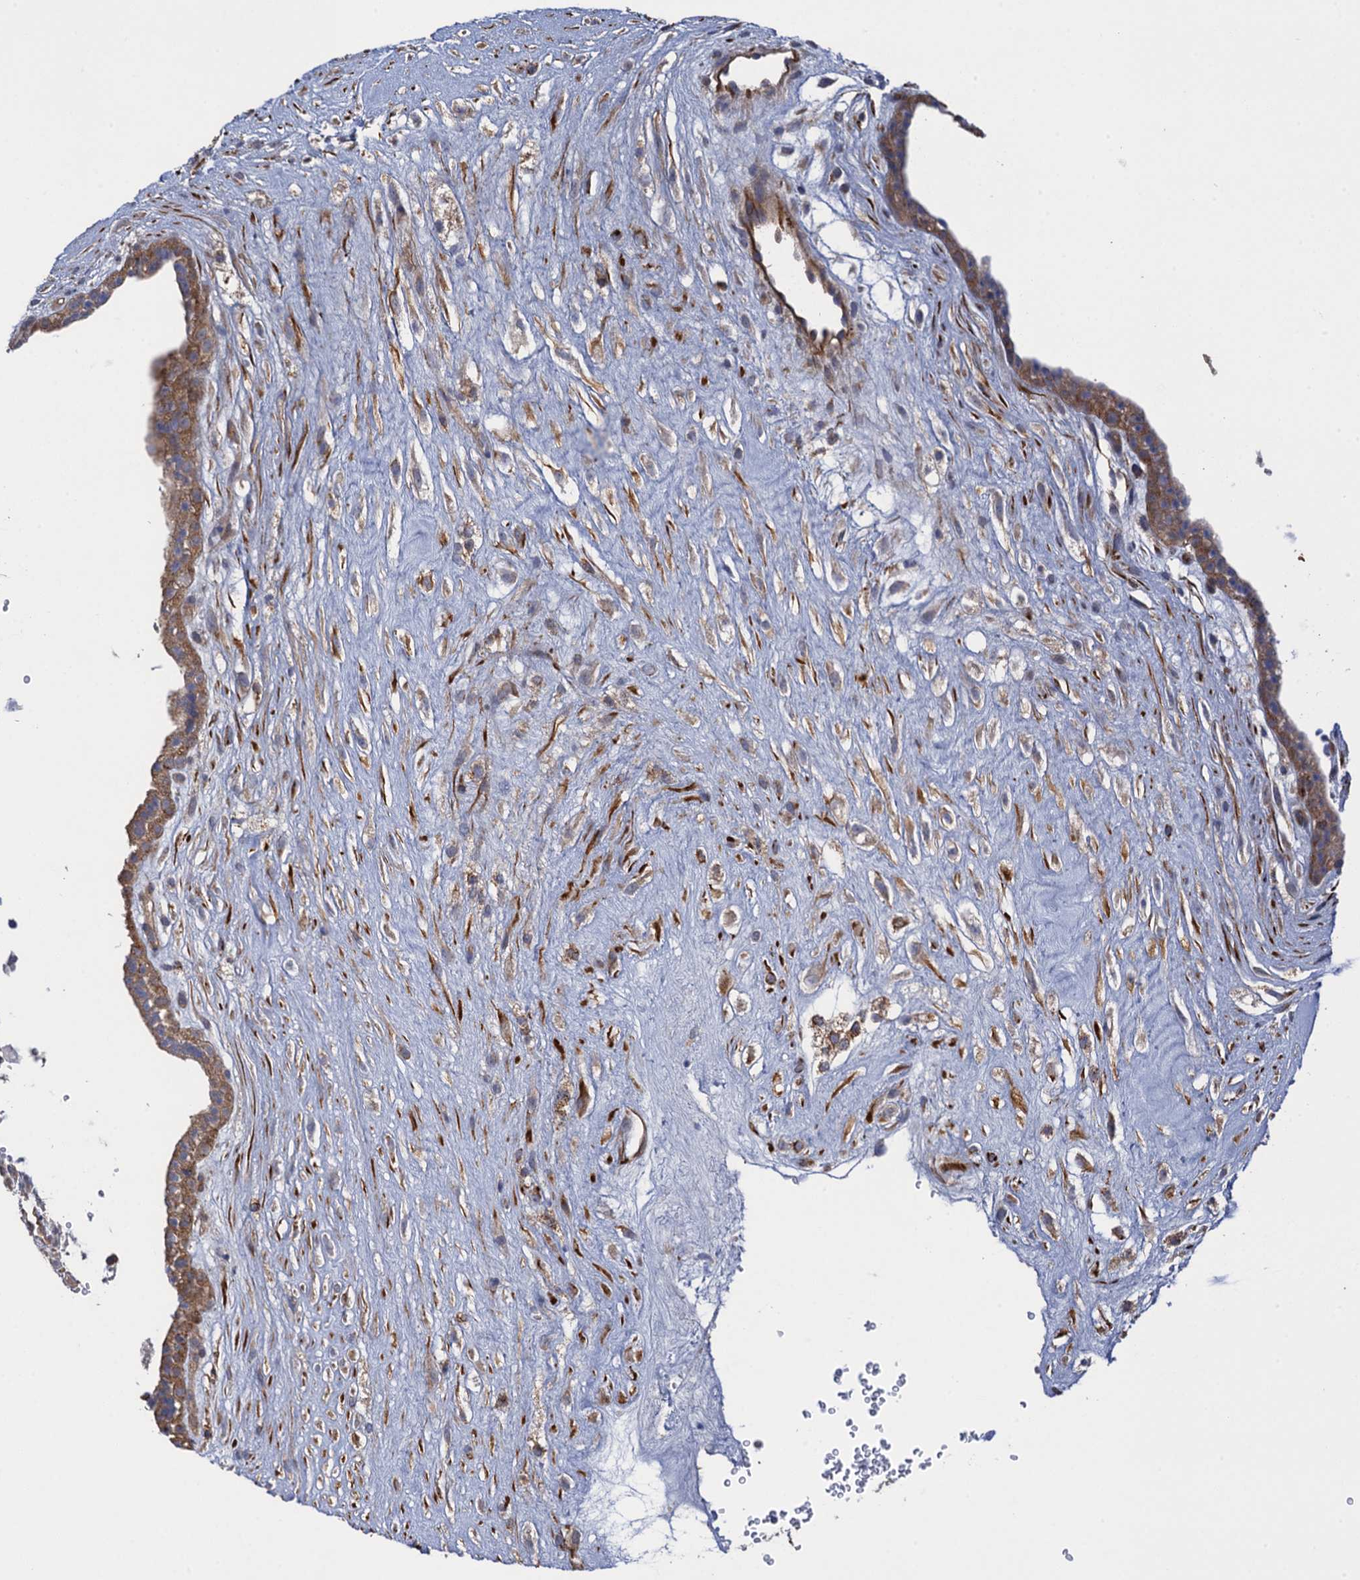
{"staining": {"intensity": "moderate", "quantity": ">75%", "location": "cytoplasmic/membranous"}, "tissue": "placenta", "cell_type": "Decidual cells", "image_type": "normal", "snomed": [{"axis": "morphology", "description": "Normal tissue, NOS"}, {"axis": "topography", "description": "Placenta"}], "caption": "Normal placenta was stained to show a protein in brown. There is medium levels of moderate cytoplasmic/membranous positivity in about >75% of decidual cells.", "gene": "WDR88", "patient": {"sex": "female", "age": 18}}